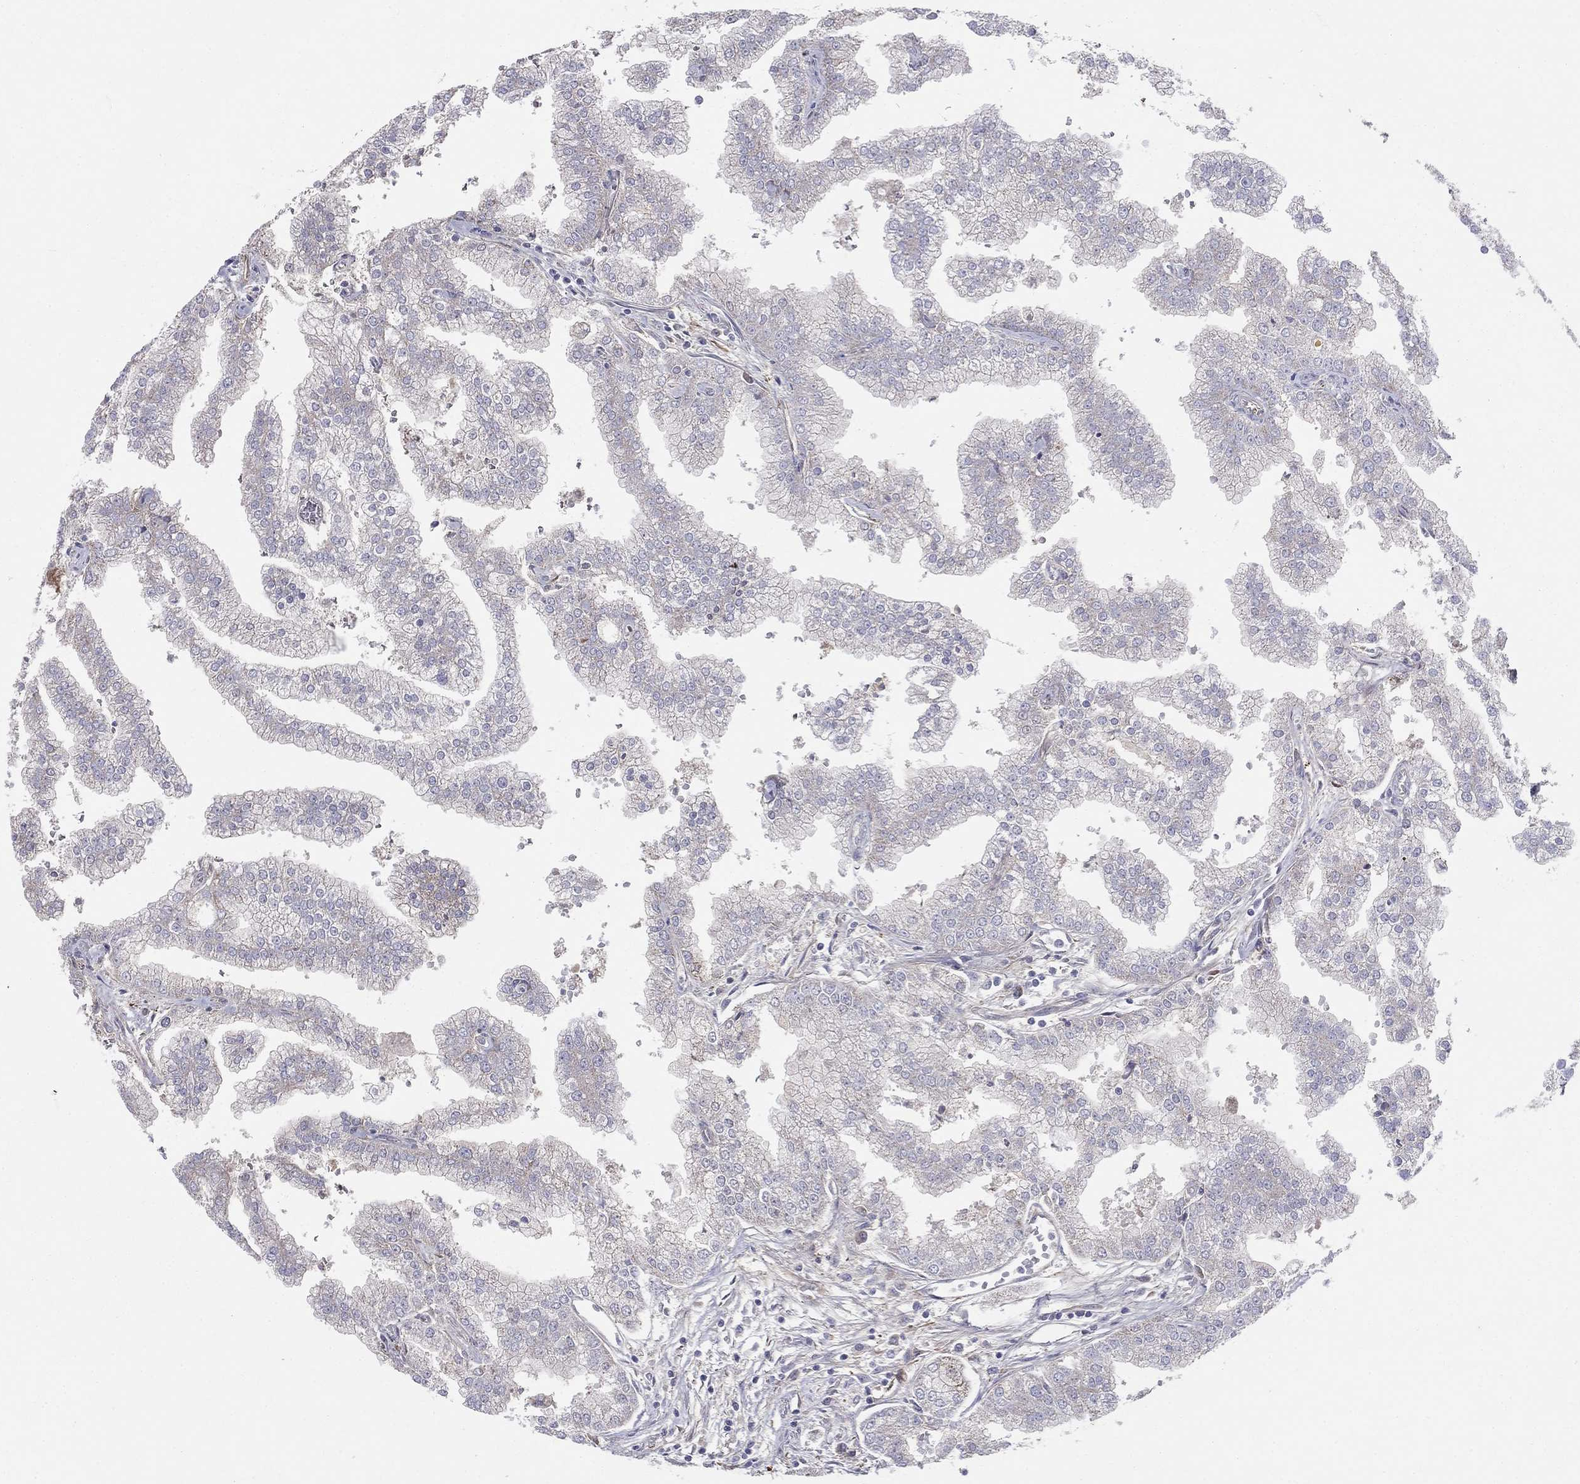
{"staining": {"intensity": "negative", "quantity": "none", "location": "none"}, "tissue": "prostate cancer", "cell_type": "Tumor cells", "image_type": "cancer", "snomed": [{"axis": "morphology", "description": "Adenocarcinoma, NOS"}, {"axis": "topography", "description": "Prostate"}], "caption": "DAB immunohistochemical staining of prostate adenocarcinoma demonstrates no significant staining in tumor cells. Nuclei are stained in blue.", "gene": "EMP2", "patient": {"sex": "male", "age": 70}}